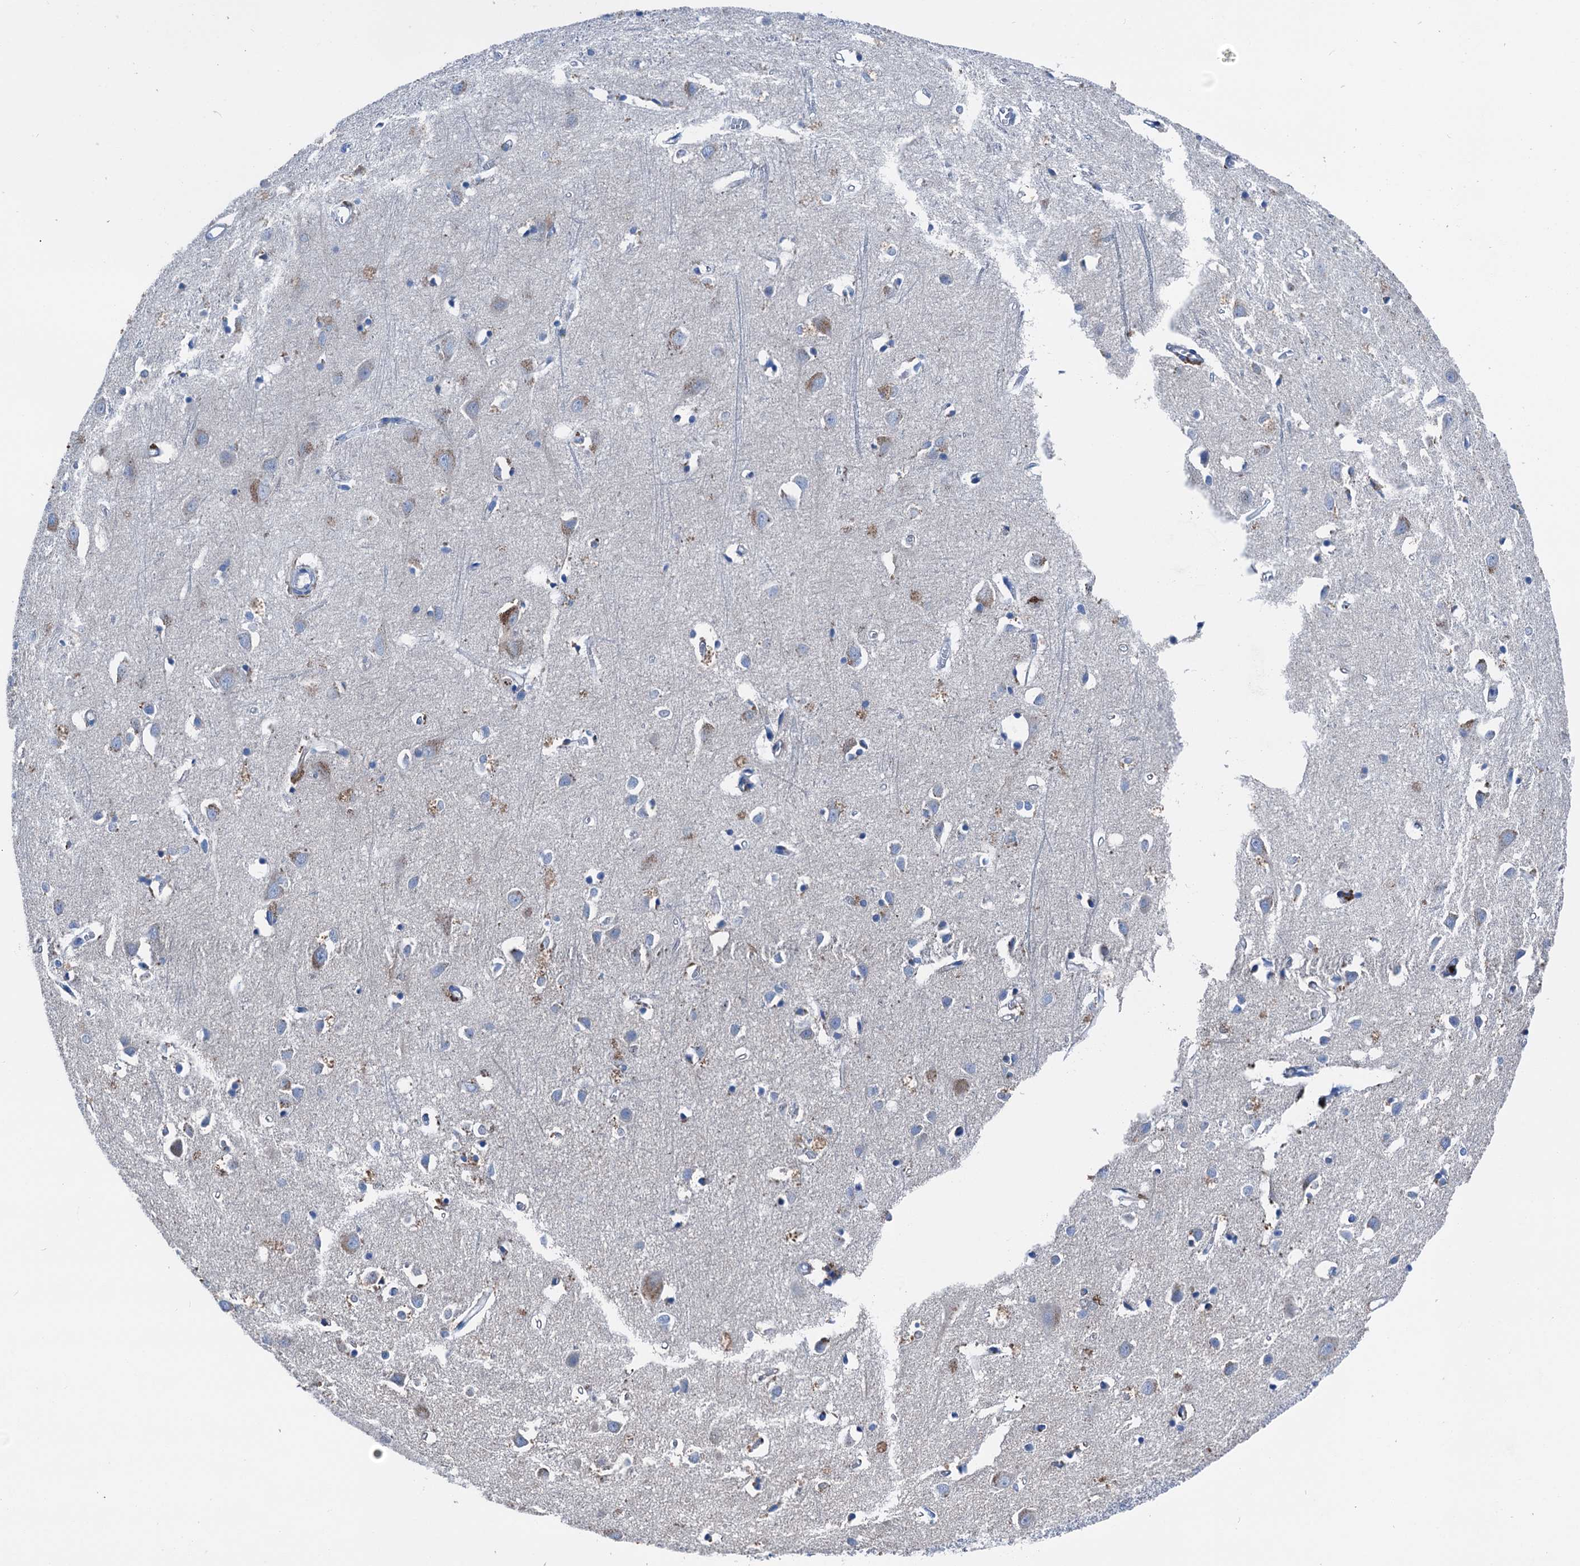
{"staining": {"intensity": "negative", "quantity": "none", "location": "none"}, "tissue": "cerebral cortex", "cell_type": "Endothelial cells", "image_type": "normal", "snomed": [{"axis": "morphology", "description": "Normal tissue, NOS"}, {"axis": "topography", "description": "Cerebral cortex"}], "caption": "Photomicrograph shows no significant protein expression in endothelial cells of normal cerebral cortex.", "gene": "C1QTNF4", "patient": {"sex": "female", "age": 64}}